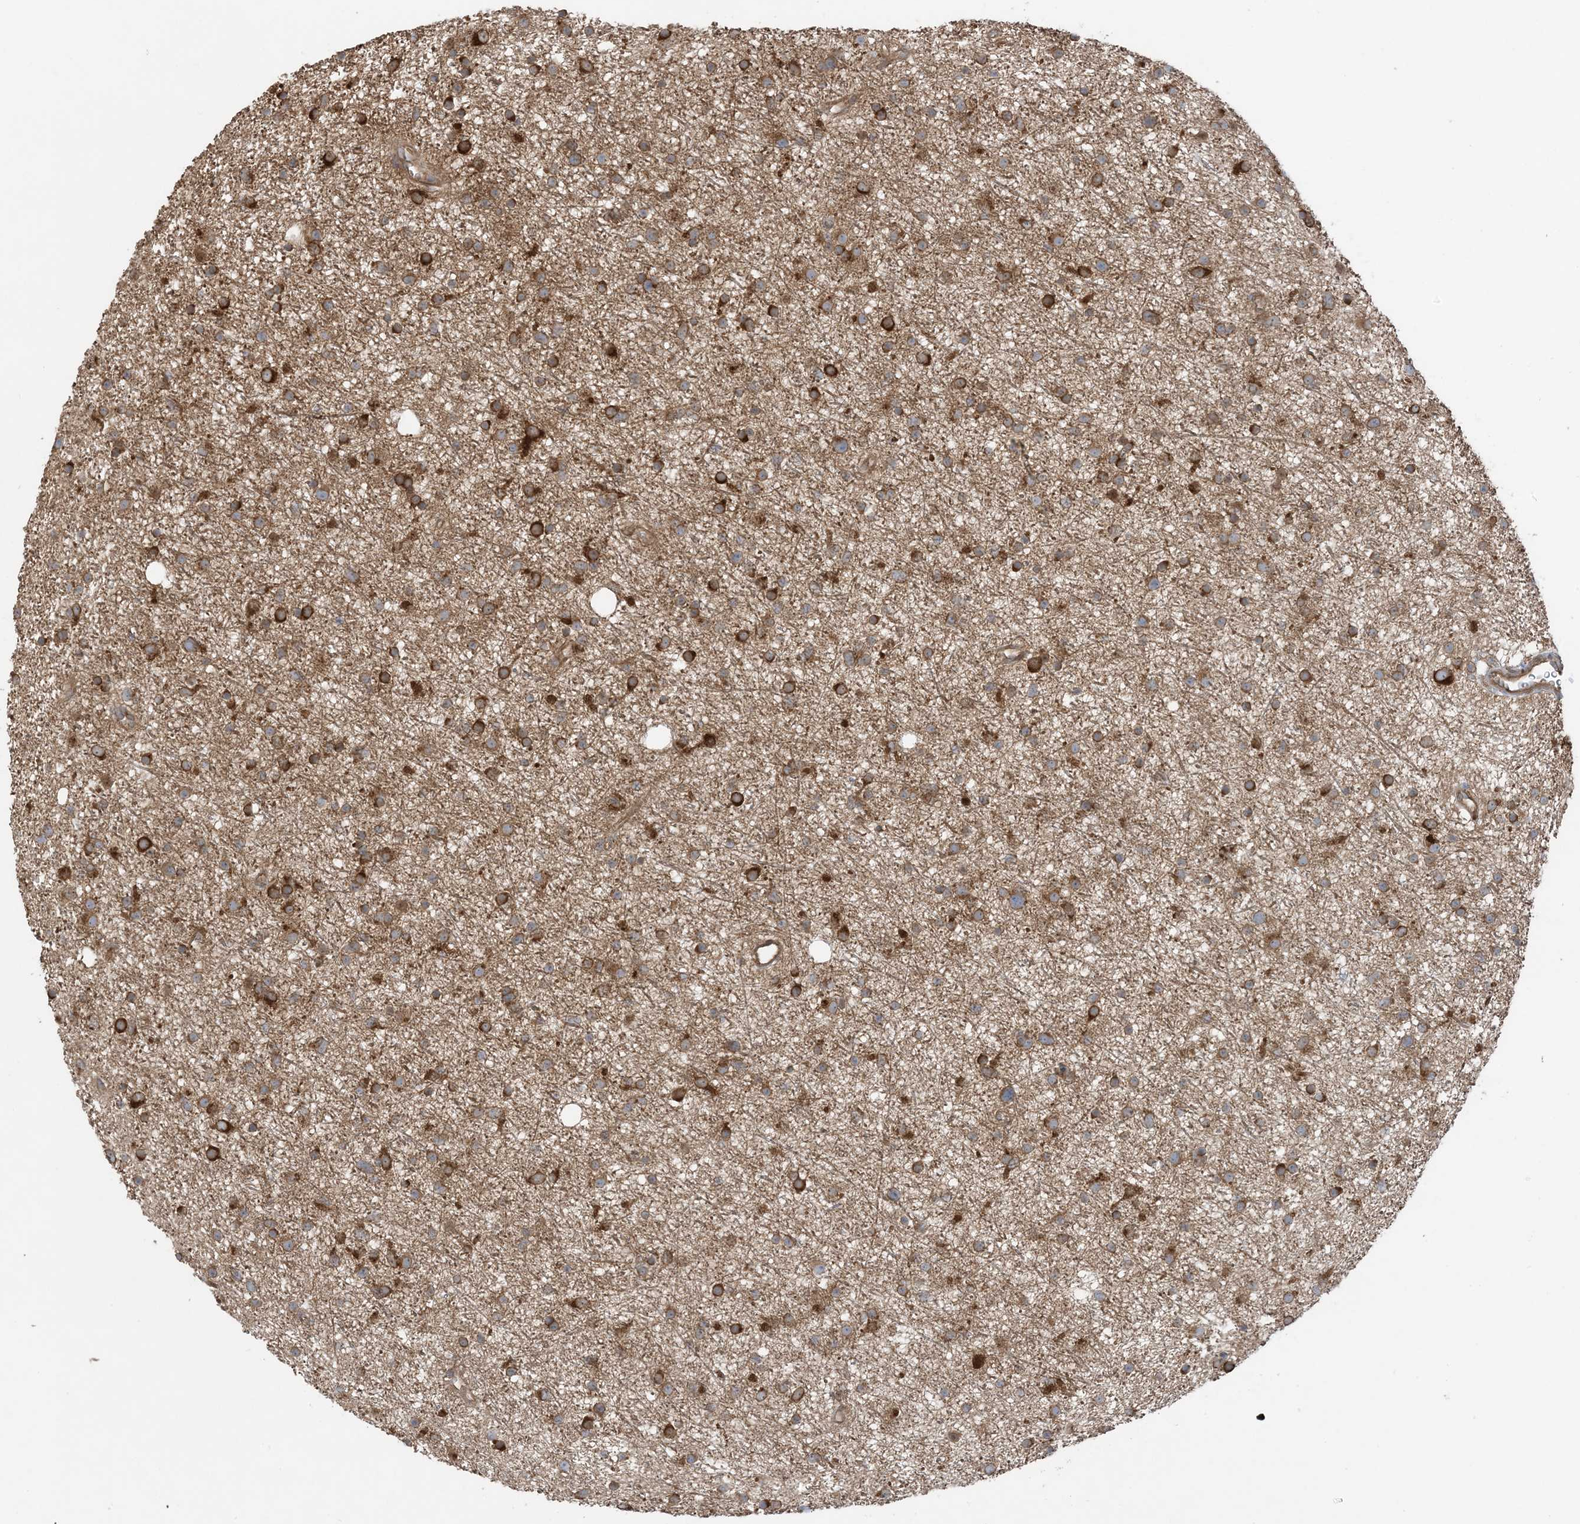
{"staining": {"intensity": "strong", "quantity": "25%-75%", "location": "cytoplasmic/membranous"}, "tissue": "glioma", "cell_type": "Tumor cells", "image_type": "cancer", "snomed": [{"axis": "morphology", "description": "Glioma, malignant, Low grade"}, {"axis": "topography", "description": "Cerebral cortex"}], "caption": "Strong cytoplasmic/membranous protein expression is present in approximately 25%-75% of tumor cells in glioma.", "gene": "OLA1", "patient": {"sex": "female", "age": 39}}